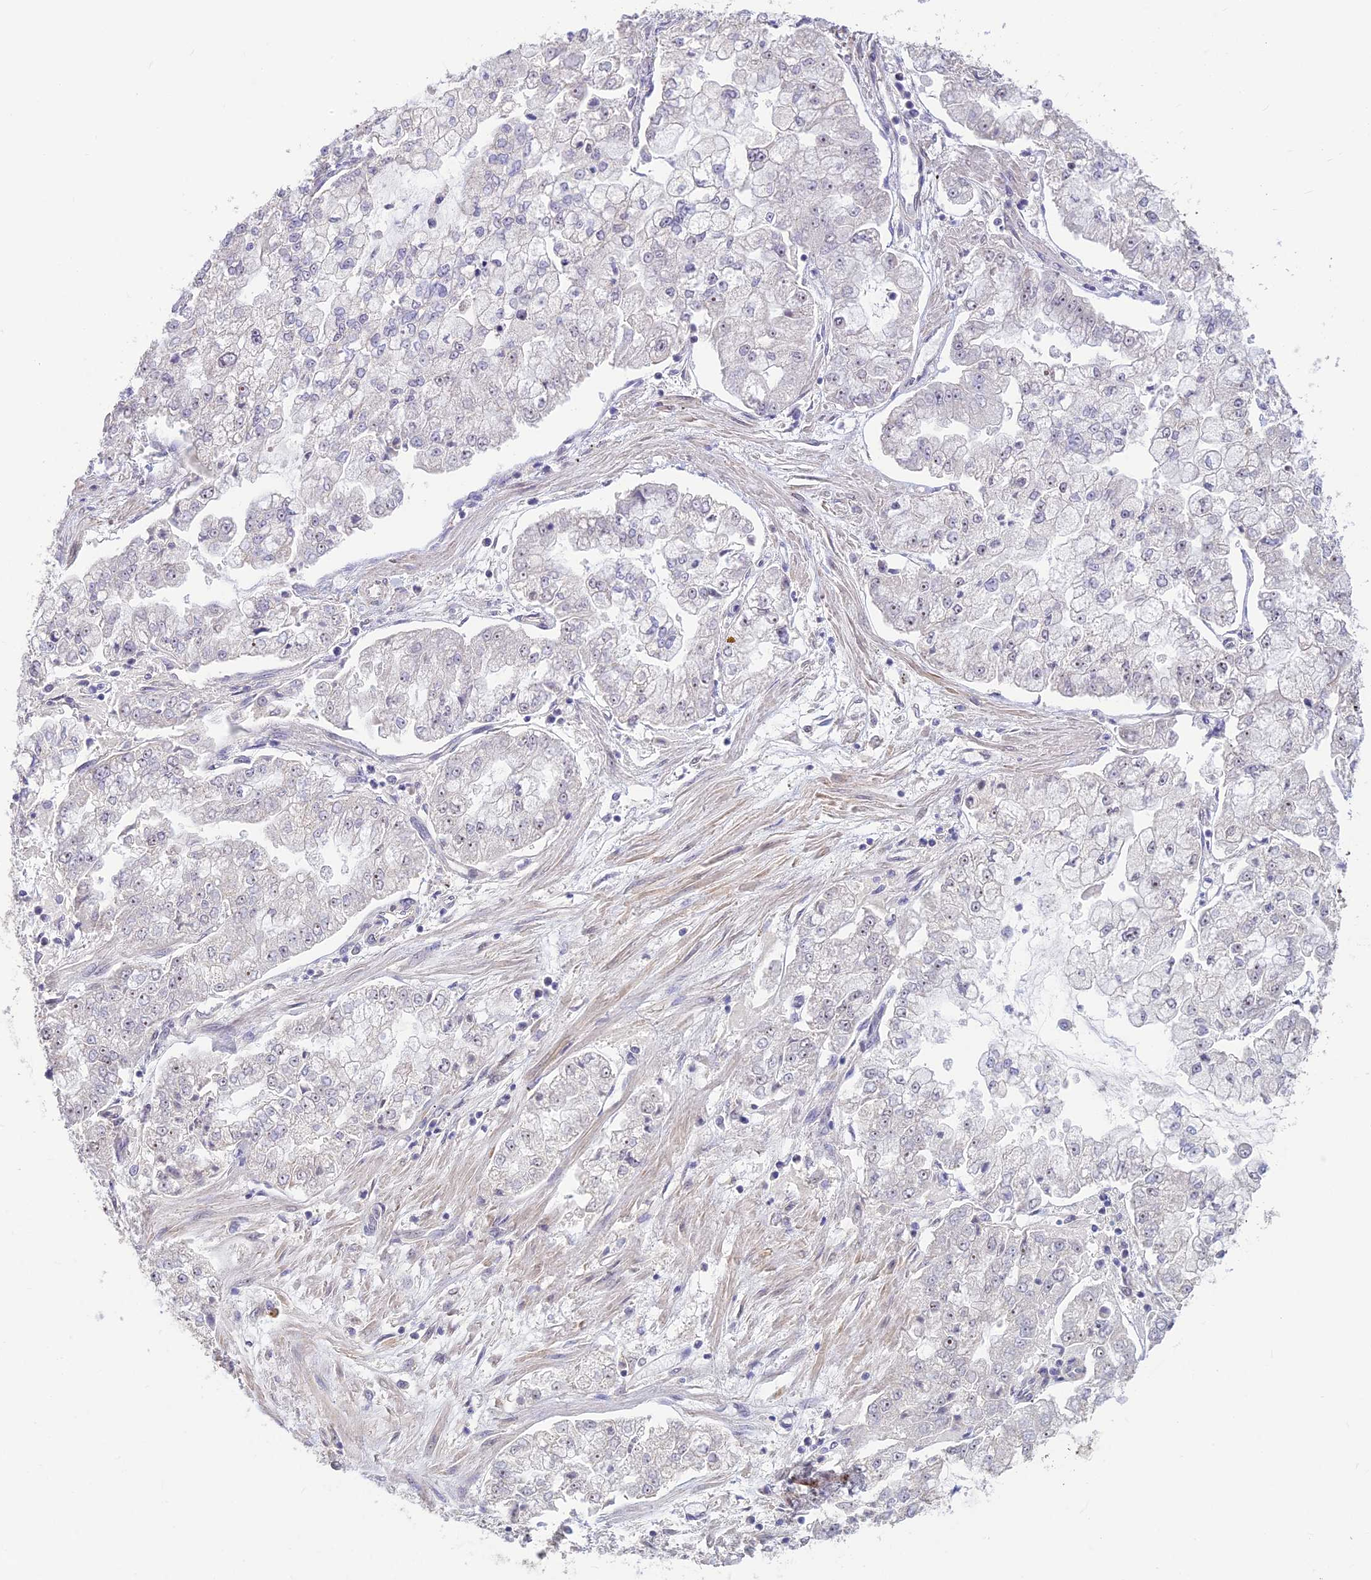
{"staining": {"intensity": "negative", "quantity": "none", "location": "none"}, "tissue": "stomach cancer", "cell_type": "Tumor cells", "image_type": "cancer", "snomed": [{"axis": "morphology", "description": "Adenocarcinoma, NOS"}, {"axis": "topography", "description": "Stomach"}], "caption": "Immunohistochemistry of human stomach cancer displays no positivity in tumor cells.", "gene": "POLR1G", "patient": {"sex": "male", "age": 76}}